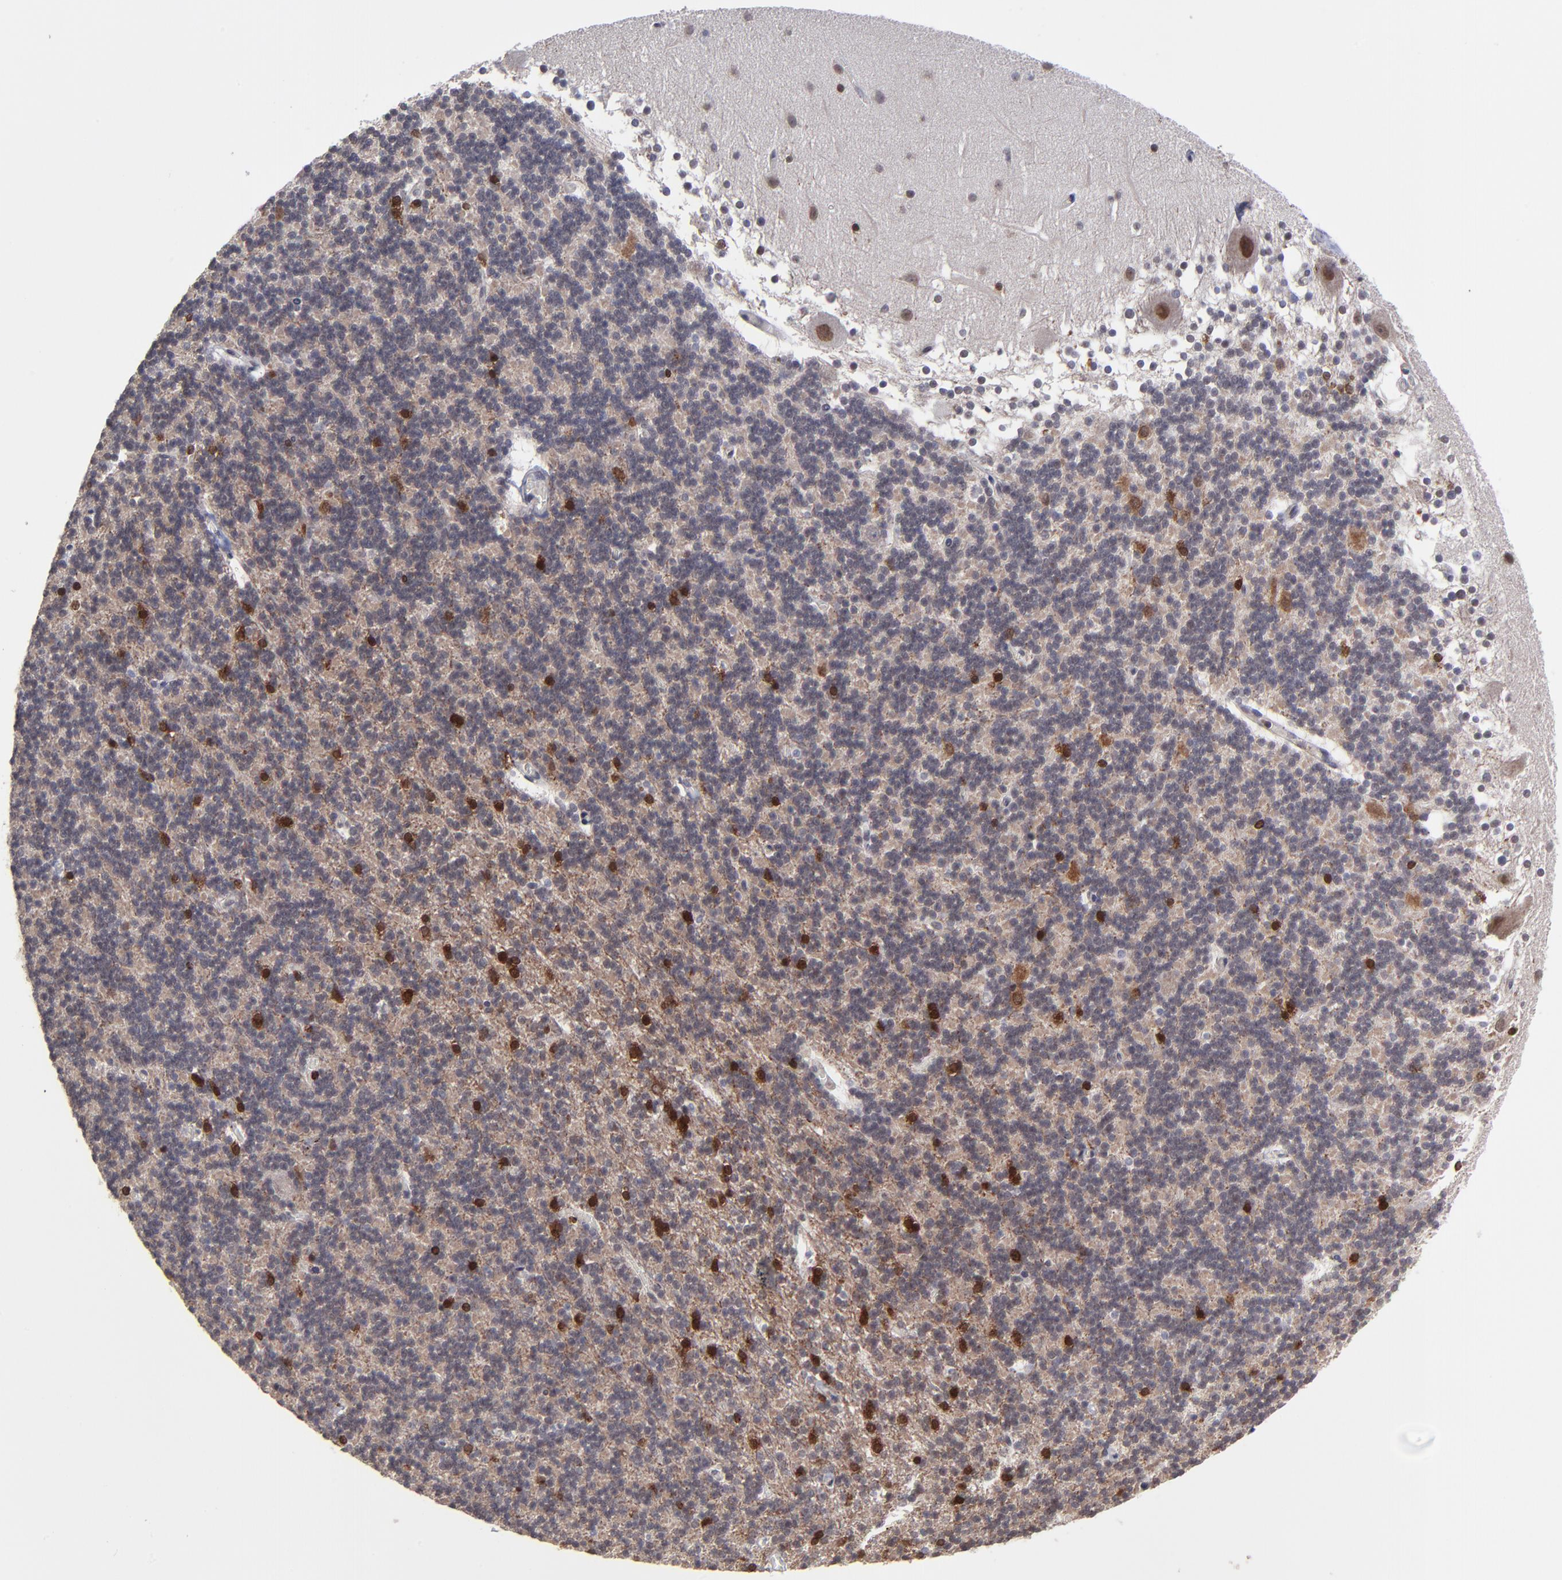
{"staining": {"intensity": "strong", "quantity": "<25%", "location": "cytoplasmic/membranous,nuclear"}, "tissue": "cerebellum", "cell_type": "Cells in granular layer", "image_type": "normal", "snomed": [{"axis": "morphology", "description": "Normal tissue, NOS"}, {"axis": "topography", "description": "Cerebellum"}], "caption": "DAB (3,3'-diaminobenzidine) immunohistochemical staining of normal cerebellum exhibits strong cytoplasmic/membranous,nuclear protein positivity in about <25% of cells in granular layer.", "gene": "ZNF419", "patient": {"sex": "female", "age": 19}}